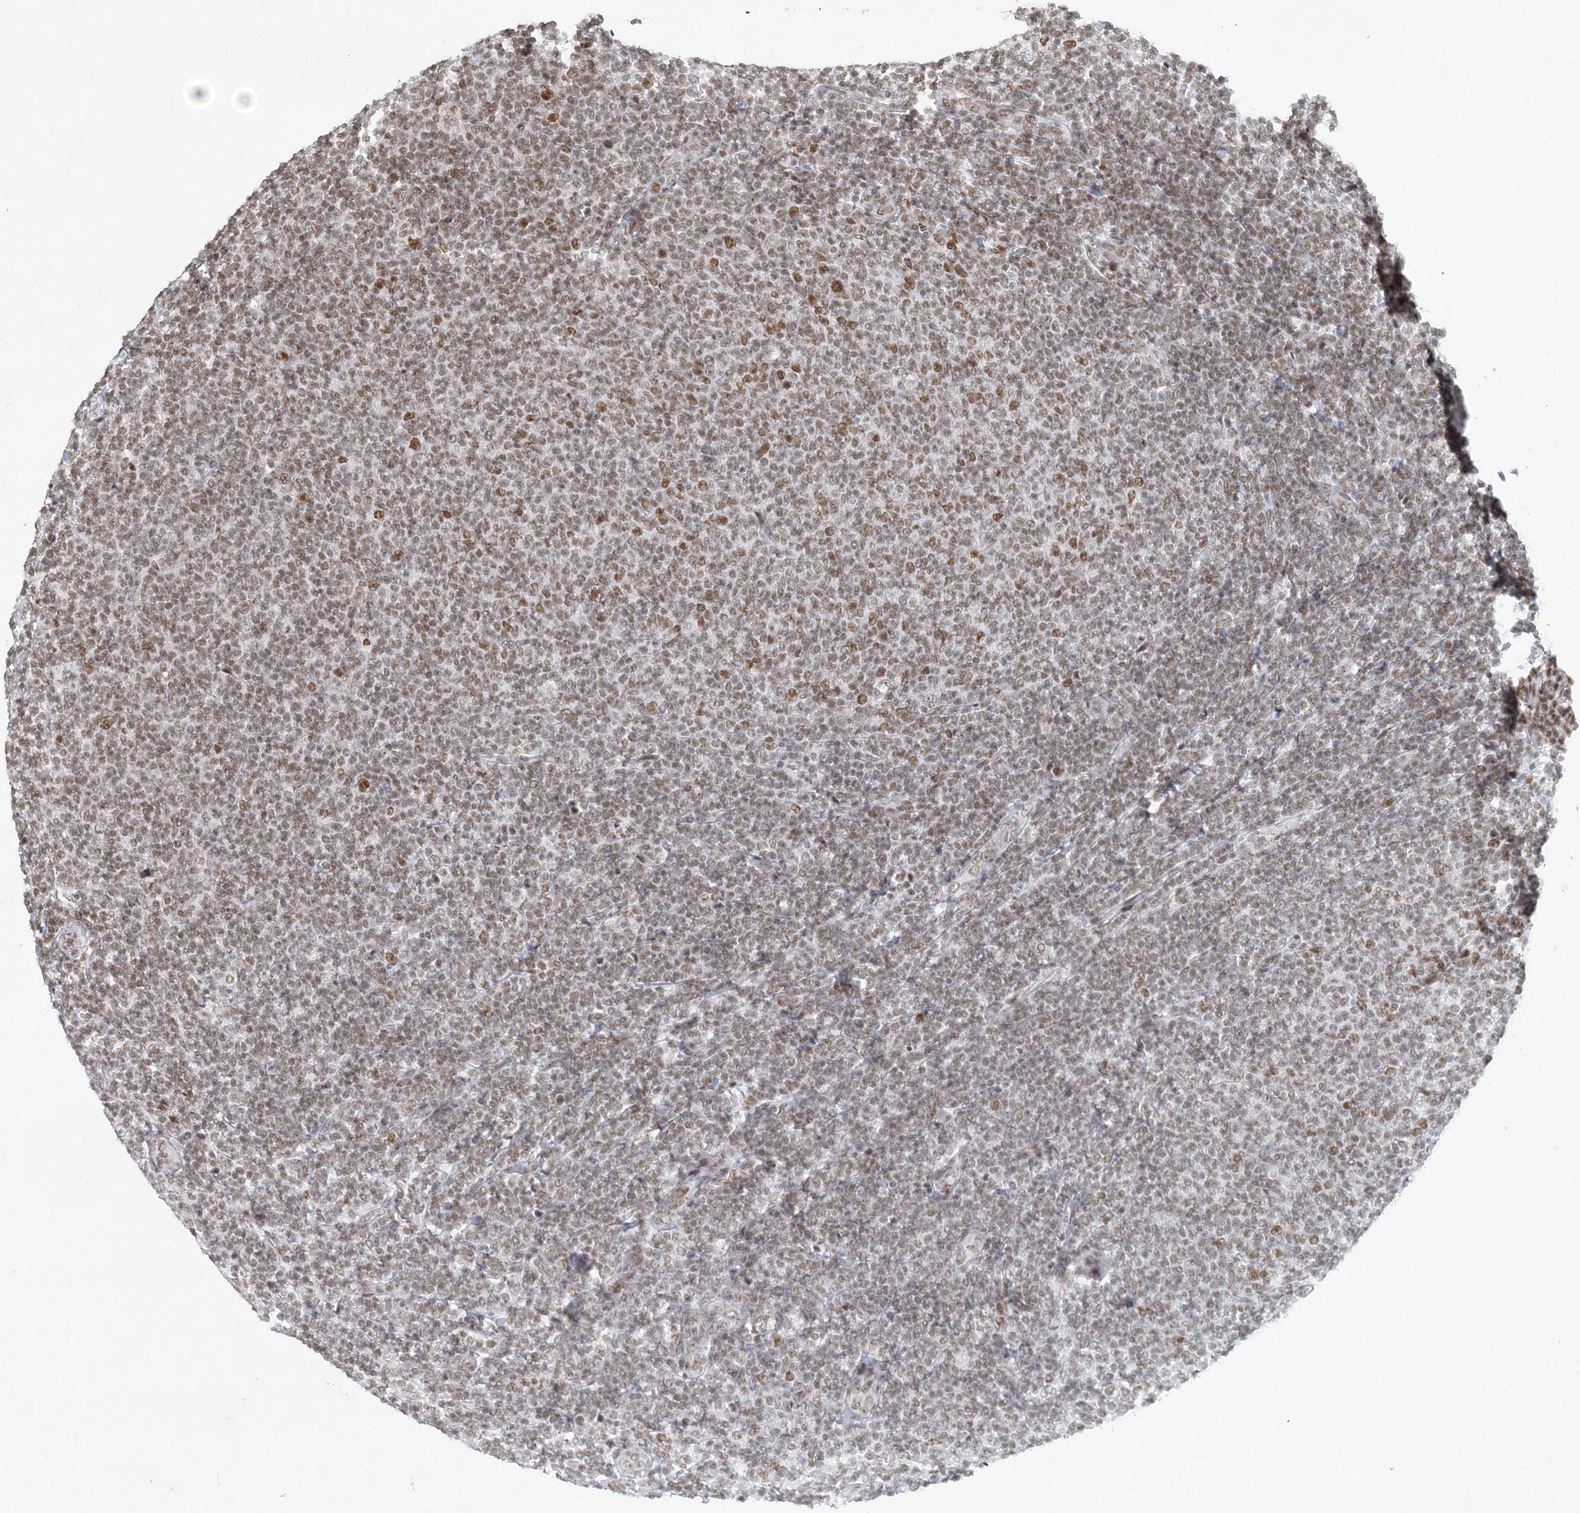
{"staining": {"intensity": "weak", "quantity": "25%-75%", "location": "nuclear"}, "tissue": "lymphoma", "cell_type": "Tumor cells", "image_type": "cancer", "snomed": [{"axis": "morphology", "description": "Malignant lymphoma, non-Hodgkin's type, Low grade"}, {"axis": "topography", "description": "Lymph node"}], "caption": "Tumor cells reveal weak nuclear positivity in about 25%-75% of cells in lymphoma.", "gene": "BAZ1B", "patient": {"sex": "male", "age": 66}}